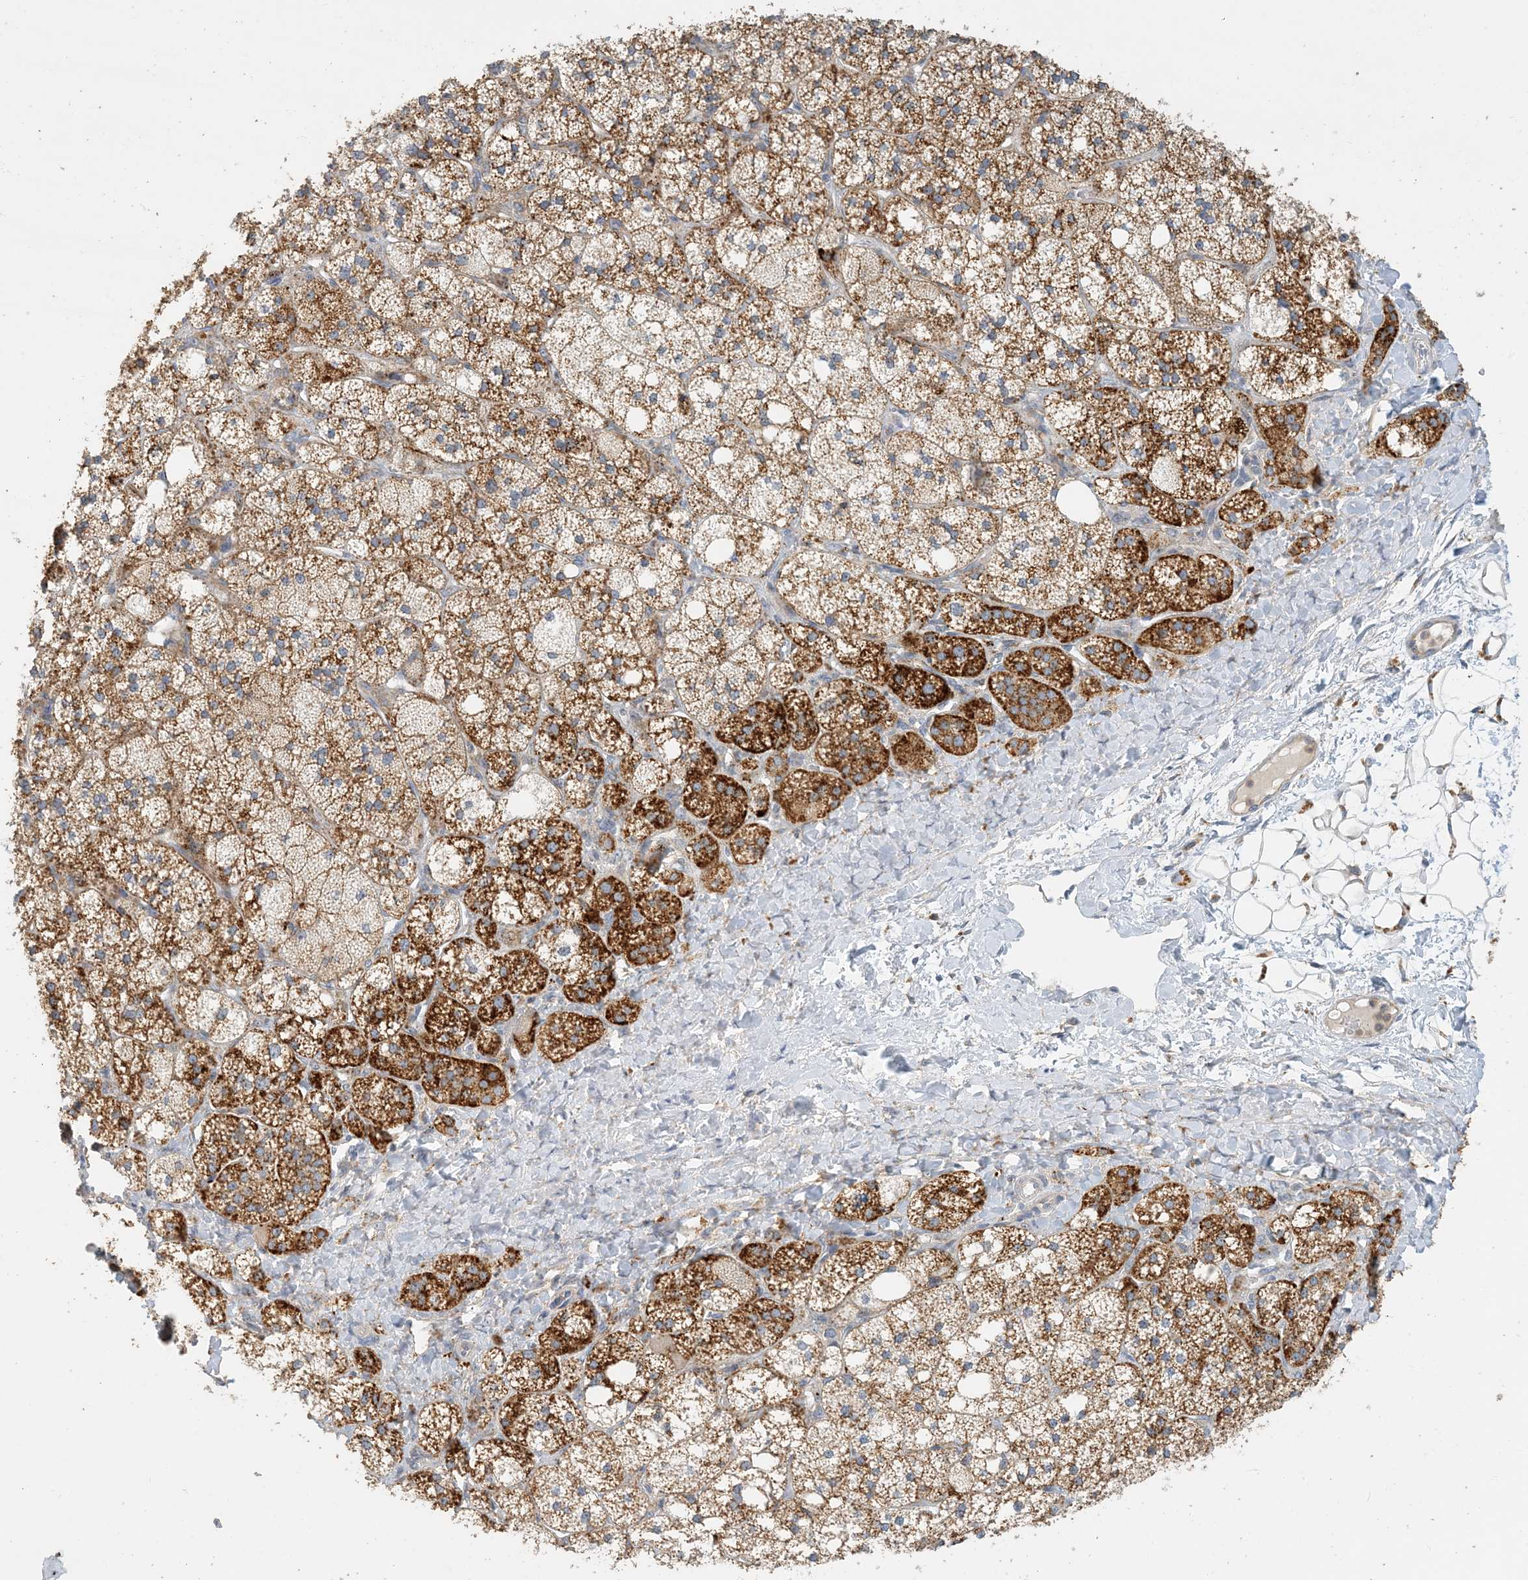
{"staining": {"intensity": "strong", "quantity": ">75%", "location": "cytoplasmic/membranous"}, "tissue": "adrenal gland", "cell_type": "Glandular cells", "image_type": "normal", "snomed": [{"axis": "morphology", "description": "Normal tissue, NOS"}, {"axis": "topography", "description": "Adrenal gland"}], "caption": "Immunohistochemistry (IHC) of benign human adrenal gland demonstrates high levels of strong cytoplasmic/membranous expression in approximately >75% of glandular cells.", "gene": "SPPL2A", "patient": {"sex": "male", "age": 61}}